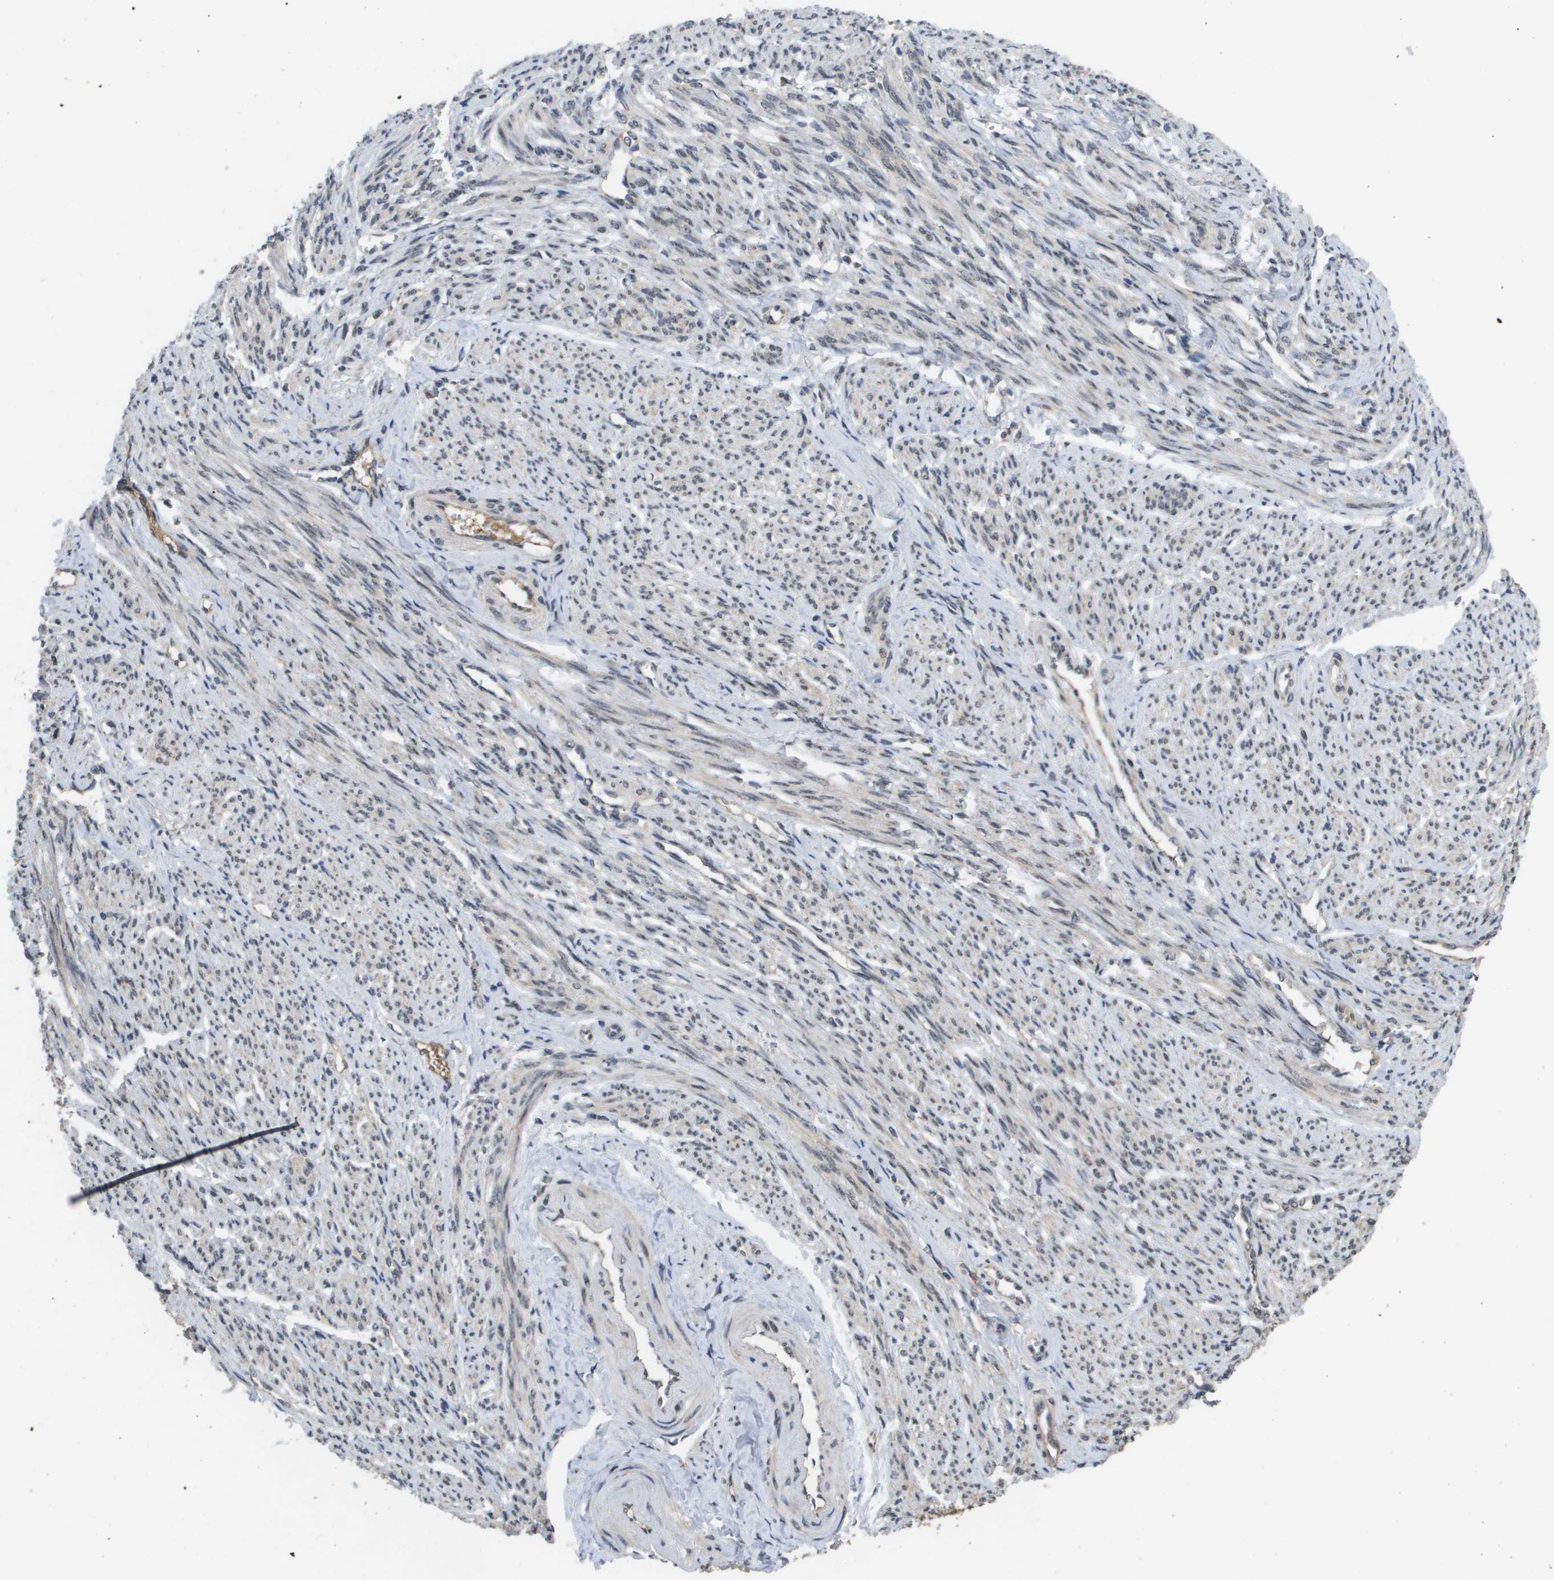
{"staining": {"intensity": "moderate", "quantity": ">75%", "location": "cytoplasmic/membranous,nuclear"}, "tissue": "smooth muscle", "cell_type": "Smooth muscle cells", "image_type": "normal", "snomed": [{"axis": "morphology", "description": "Normal tissue, NOS"}, {"axis": "topography", "description": "Smooth muscle"}], "caption": "Immunohistochemical staining of unremarkable human smooth muscle exhibits >75% levels of moderate cytoplasmic/membranous,nuclear protein expression in approximately >75% of smooth muscle cells.", "gene": "AMBRA1", "patient": {"sex": "female", "age": 65}}